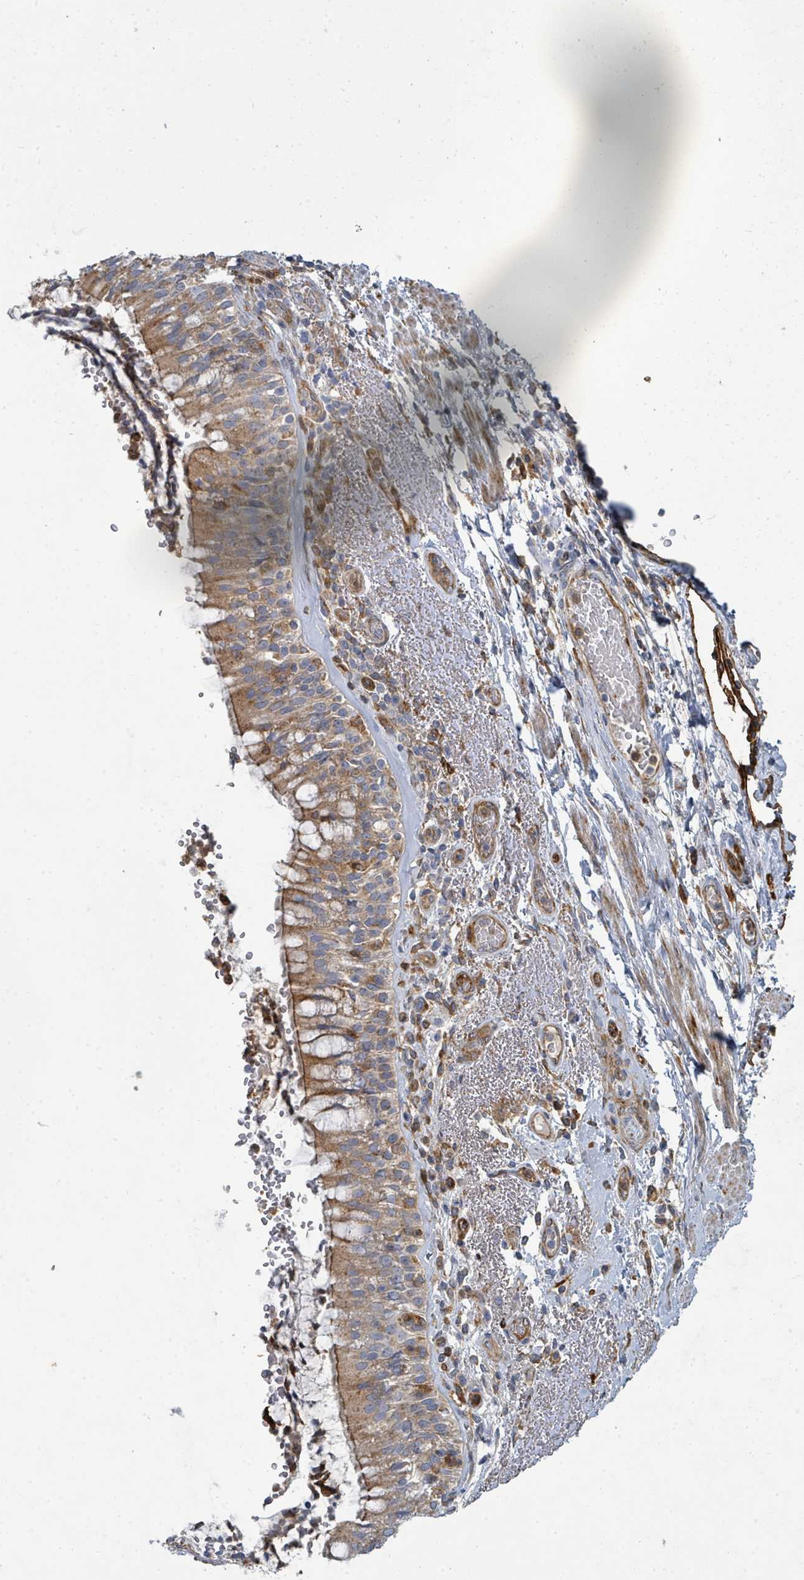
{"staining": {"intensity": "moderate", "quantity": "<25%", "location": "cytoplasmic/membranous"}, "tissue": "bronchus", "cell_type": "Respiratory epithelial cells", "image_type": "normal", "snomed": [{"axis": "morphology", "description": "Normal tissue, NOS"}, {"axis": "topography", "description": "Cartilage tissue"}, {"axis": "topography", "description": "Bronchus"}], "caption": "The image demonstrates staining of benign bronchus, revealing moderate cytoplasmic/membranous protein staining (brown color) within respiratory epithelial cells.", "gene": "IFIT1", "patient": {"sex": "male", "age": 63}}